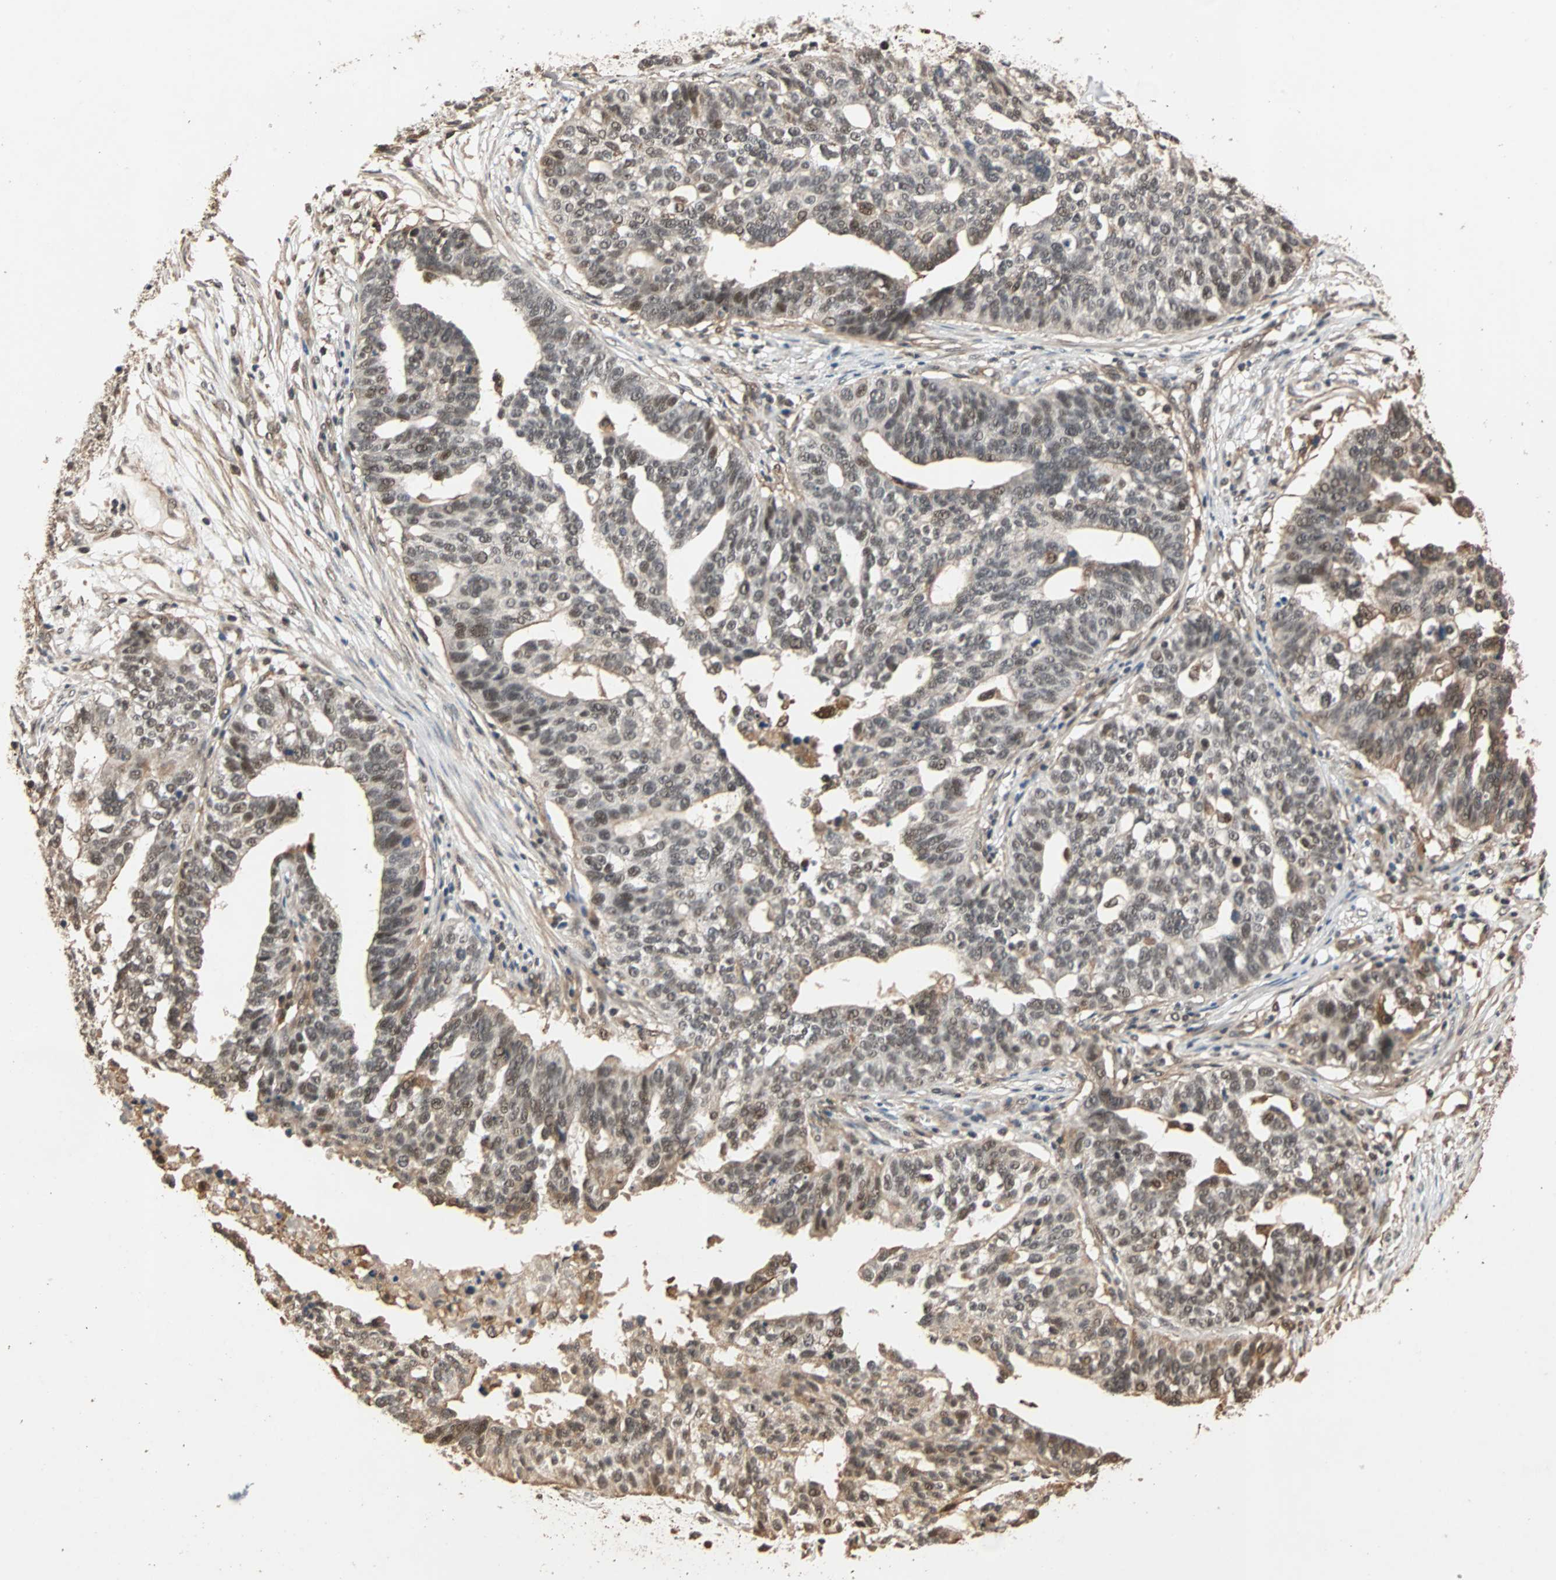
{"staining": {"intensity": "moderate", "quantity": ">75%", "location": "cytoplasmic/membranous,nuclear"}, "tissue": "ovarian cancer", "cell_type": "Tumor cells", "image_type": "cancer", "snomed": [{"axis": "morphology", "description": "Cystadenocarcinoma, serous, NOS"}, {"axis": "topography", "description": "Ovary"}], "caption": "The image demonstrates staining of ovarian cancer, revealing moderate cytoplasmic/membranous and nuclear protein expression (brown color) within tumor cells.", "gene": "CDC5L", "patient": {"sex": "female", "age": 59}}